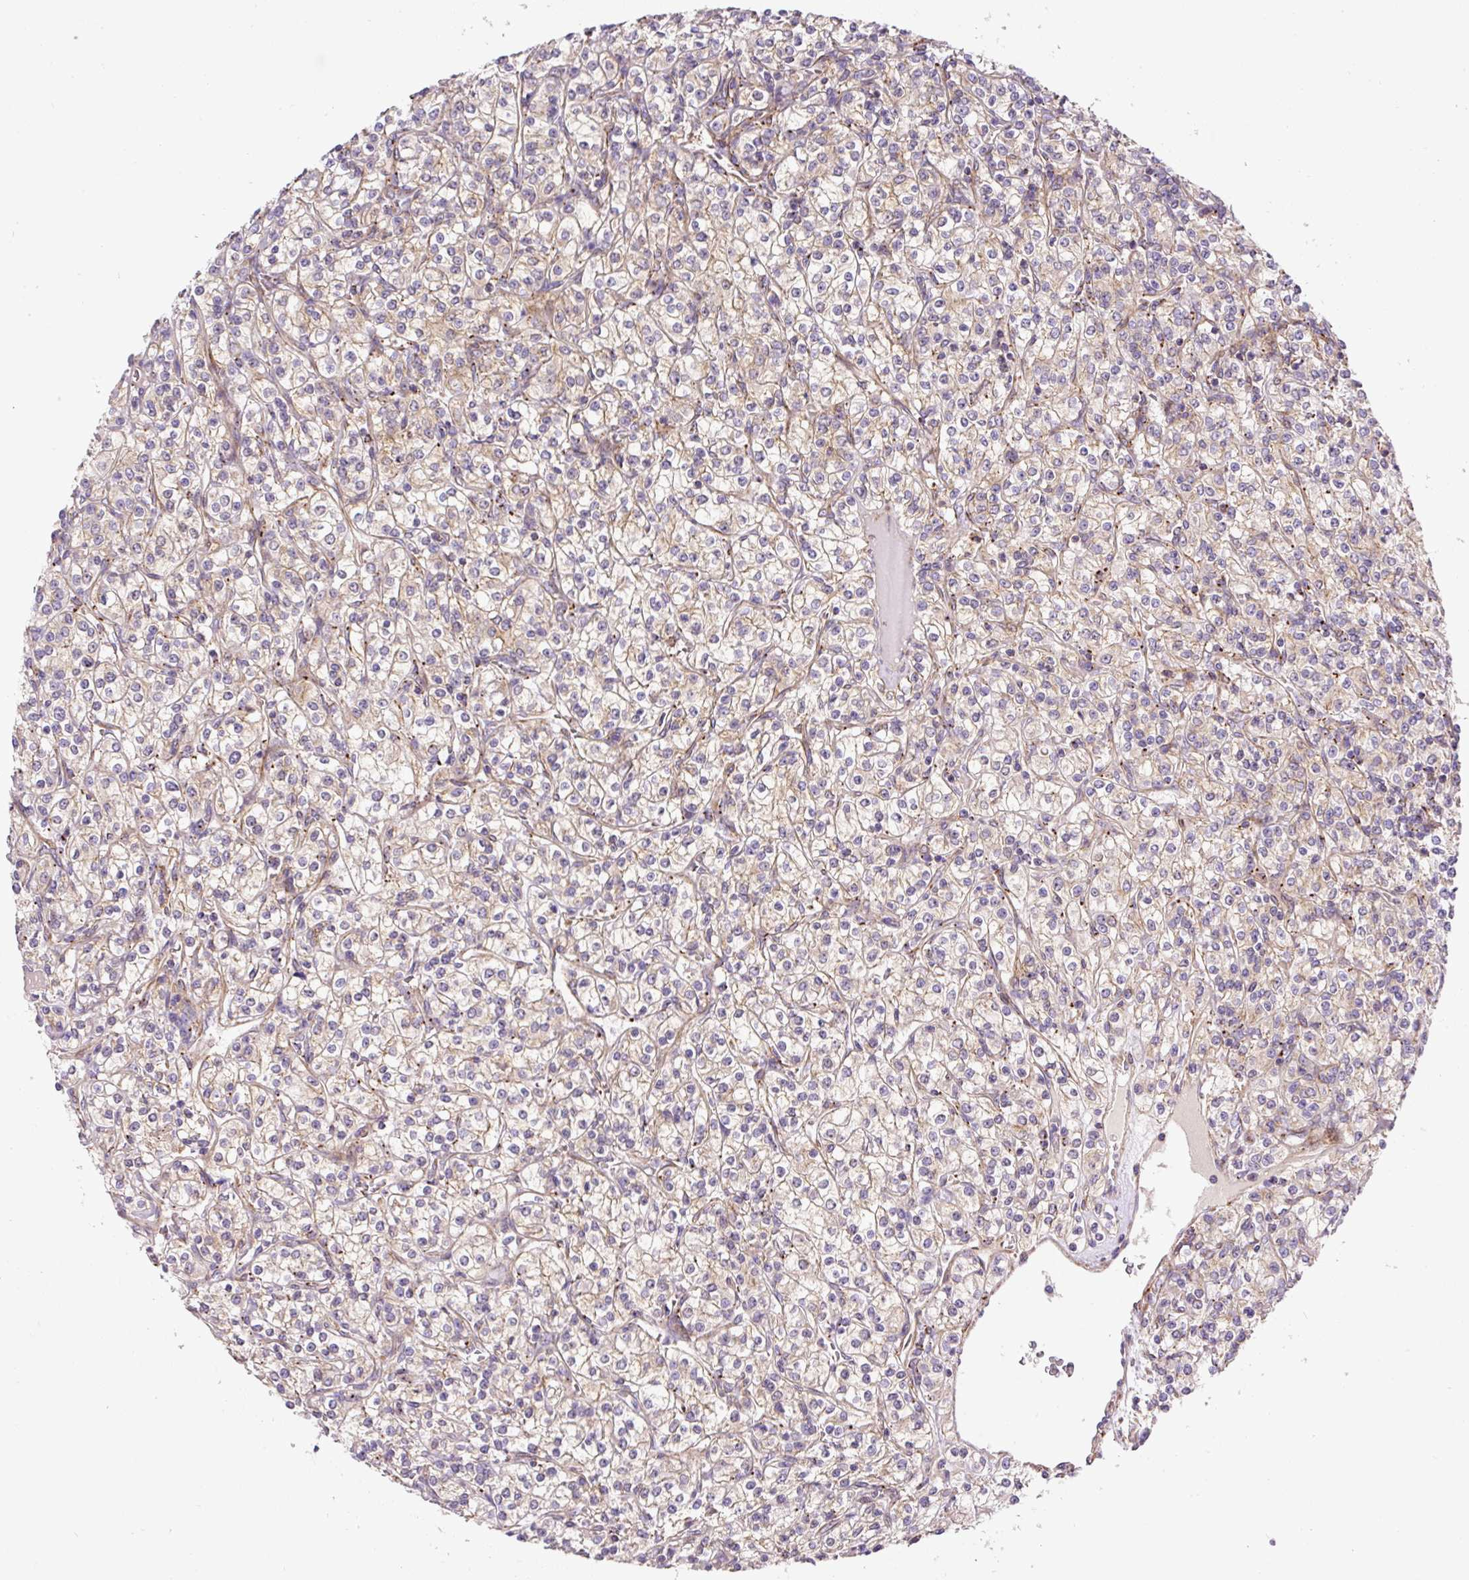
{"staining": {"intensity": "weak", "quantity": ">75%", "location": "cytoplasmic/membranous"}, "tissue": "renal cancer", "cell_type": "Tumor cells", "image_type": "cancer", "snomed": [{"axis": "morphology", "description": "Adenocarcinoma, NOS"}, {"axis": "topography", "description": "Kidney"}], "caption": "Protein analysis of renal adenocarcinoma tissue reveals weak cytoplasmic/membranous expression in about >75% of tumor cells. Nuclei are stained in blue.", "gene": "RNF170", "patient": {"sex": "male", "age": 77}}